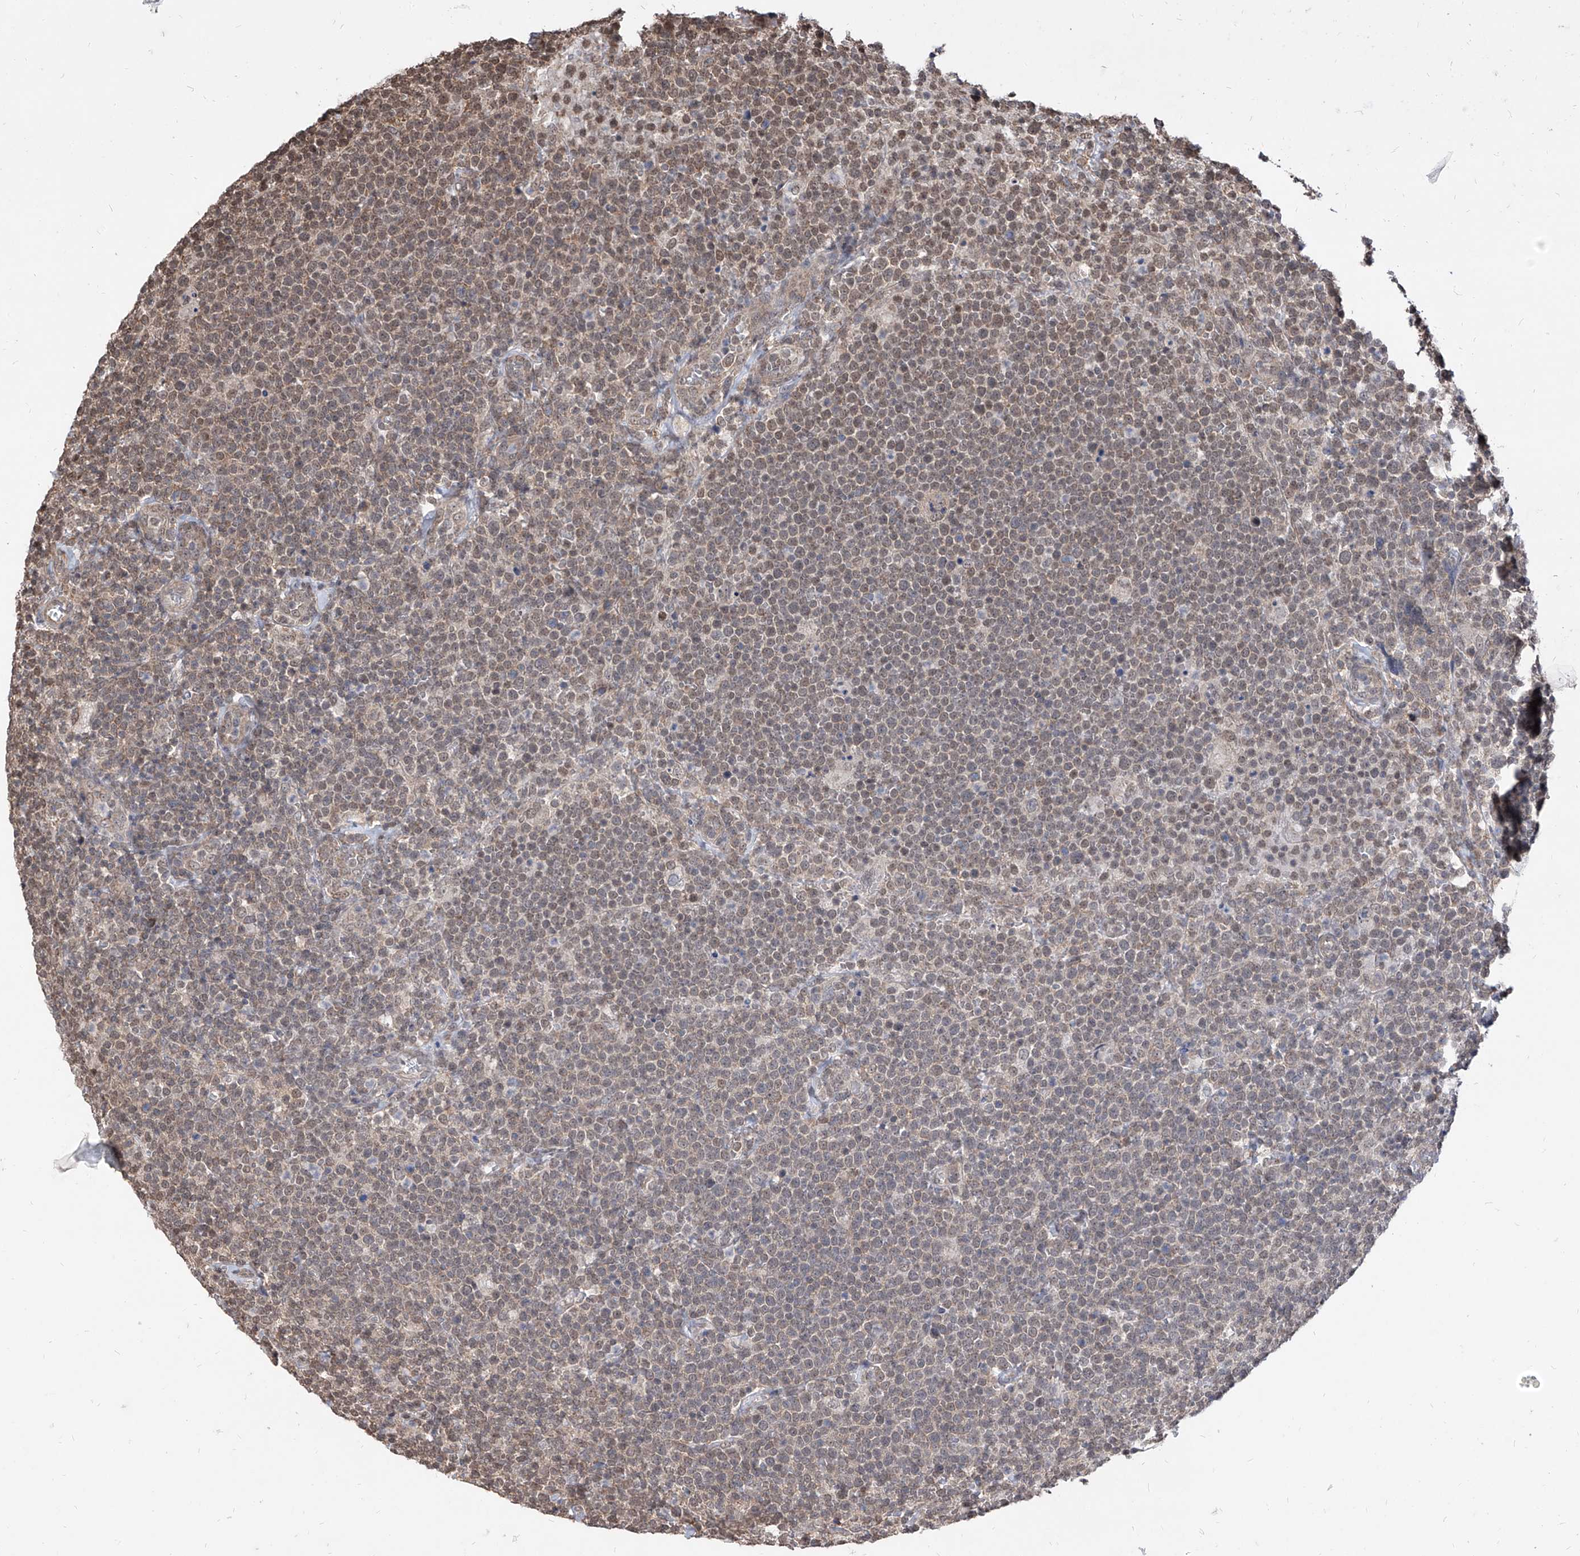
{"staining": {"intensity": "weak", "quantity": "25%-75%", "location": "cytoplasmic/membranous,nuclear"}, "tissue": "lymphoma", "cell_type": "Tumor cells", "image_type": "cancer", "snomed": [{"axis": "morphology", "description": "Malignant lymphoma, non-Hodgkin's type, High grade"}, {"axis": "topography", "description": "Lymph node"}], "caption": "Weak cytoplasmic/membranous and nuclear positivity is appreciated in approximately 25%-75% of tumor cells in malignant lymphoma, non-Hodgkin's type (high-grade). The protein of interest is shown in brown color, while the nuclei are stained blue.", "gene": "C8orf82", "patient": {"sex": "male", "age": 61}}